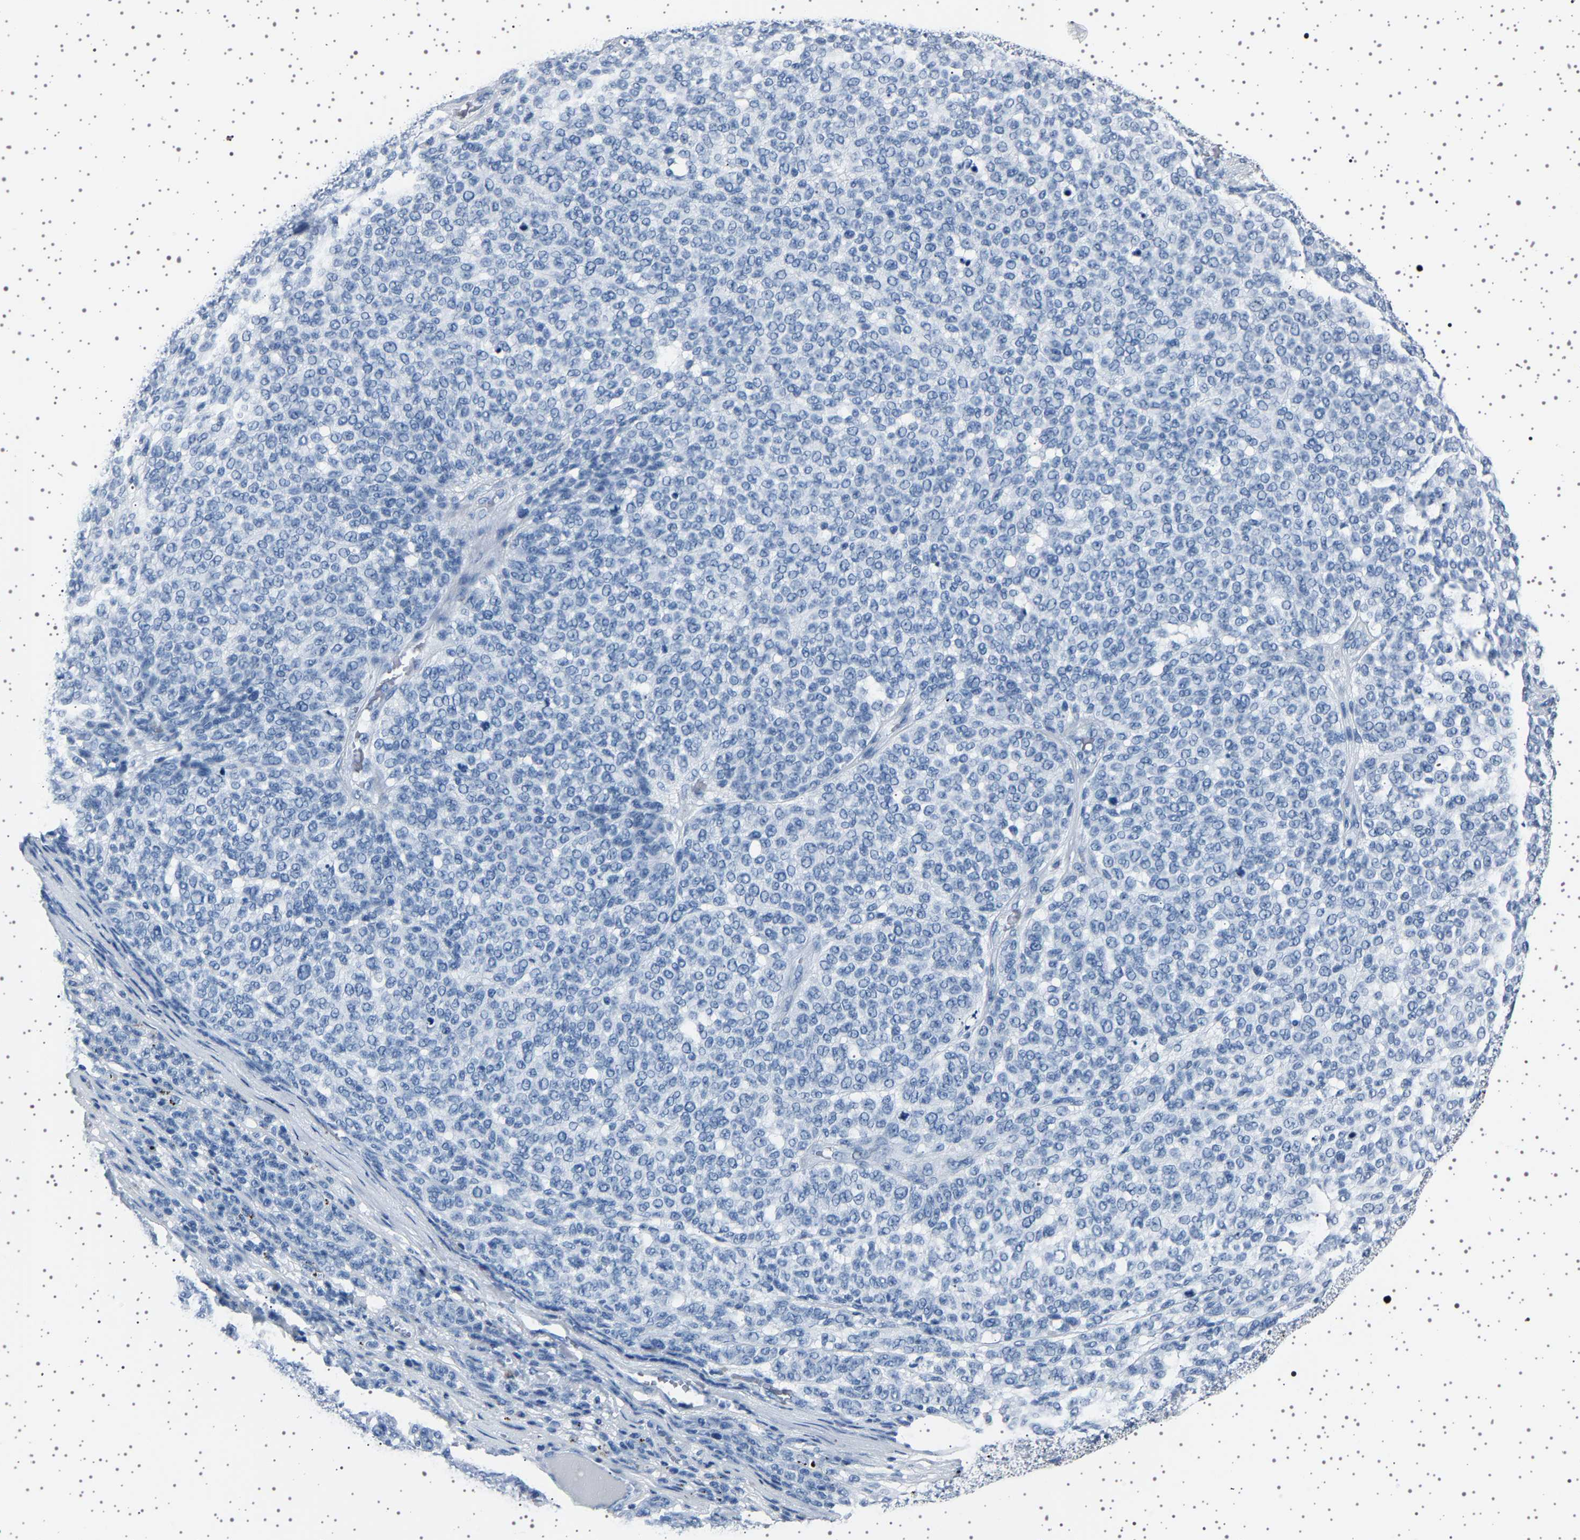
{"staining": {"intensity": "negative", "quantity": "none", "location": "none"}, "tissue": "melanoma", "cell_type": "Tumor cells", "image_type": "cancer", "snomed": [{"axis": "morphology", "description": "Malignant melanoma, NOS"}, {"axis": "topography", "description": "Skin"}], "caption": "Melanoma was stained to show a protein in brown. There is no significant staining in tumor cells. (Immunohistochemistry, brightfield microscopy, high magnification).", "gene": "TFF3", "patient": {"sex": "male", "age": 59}}